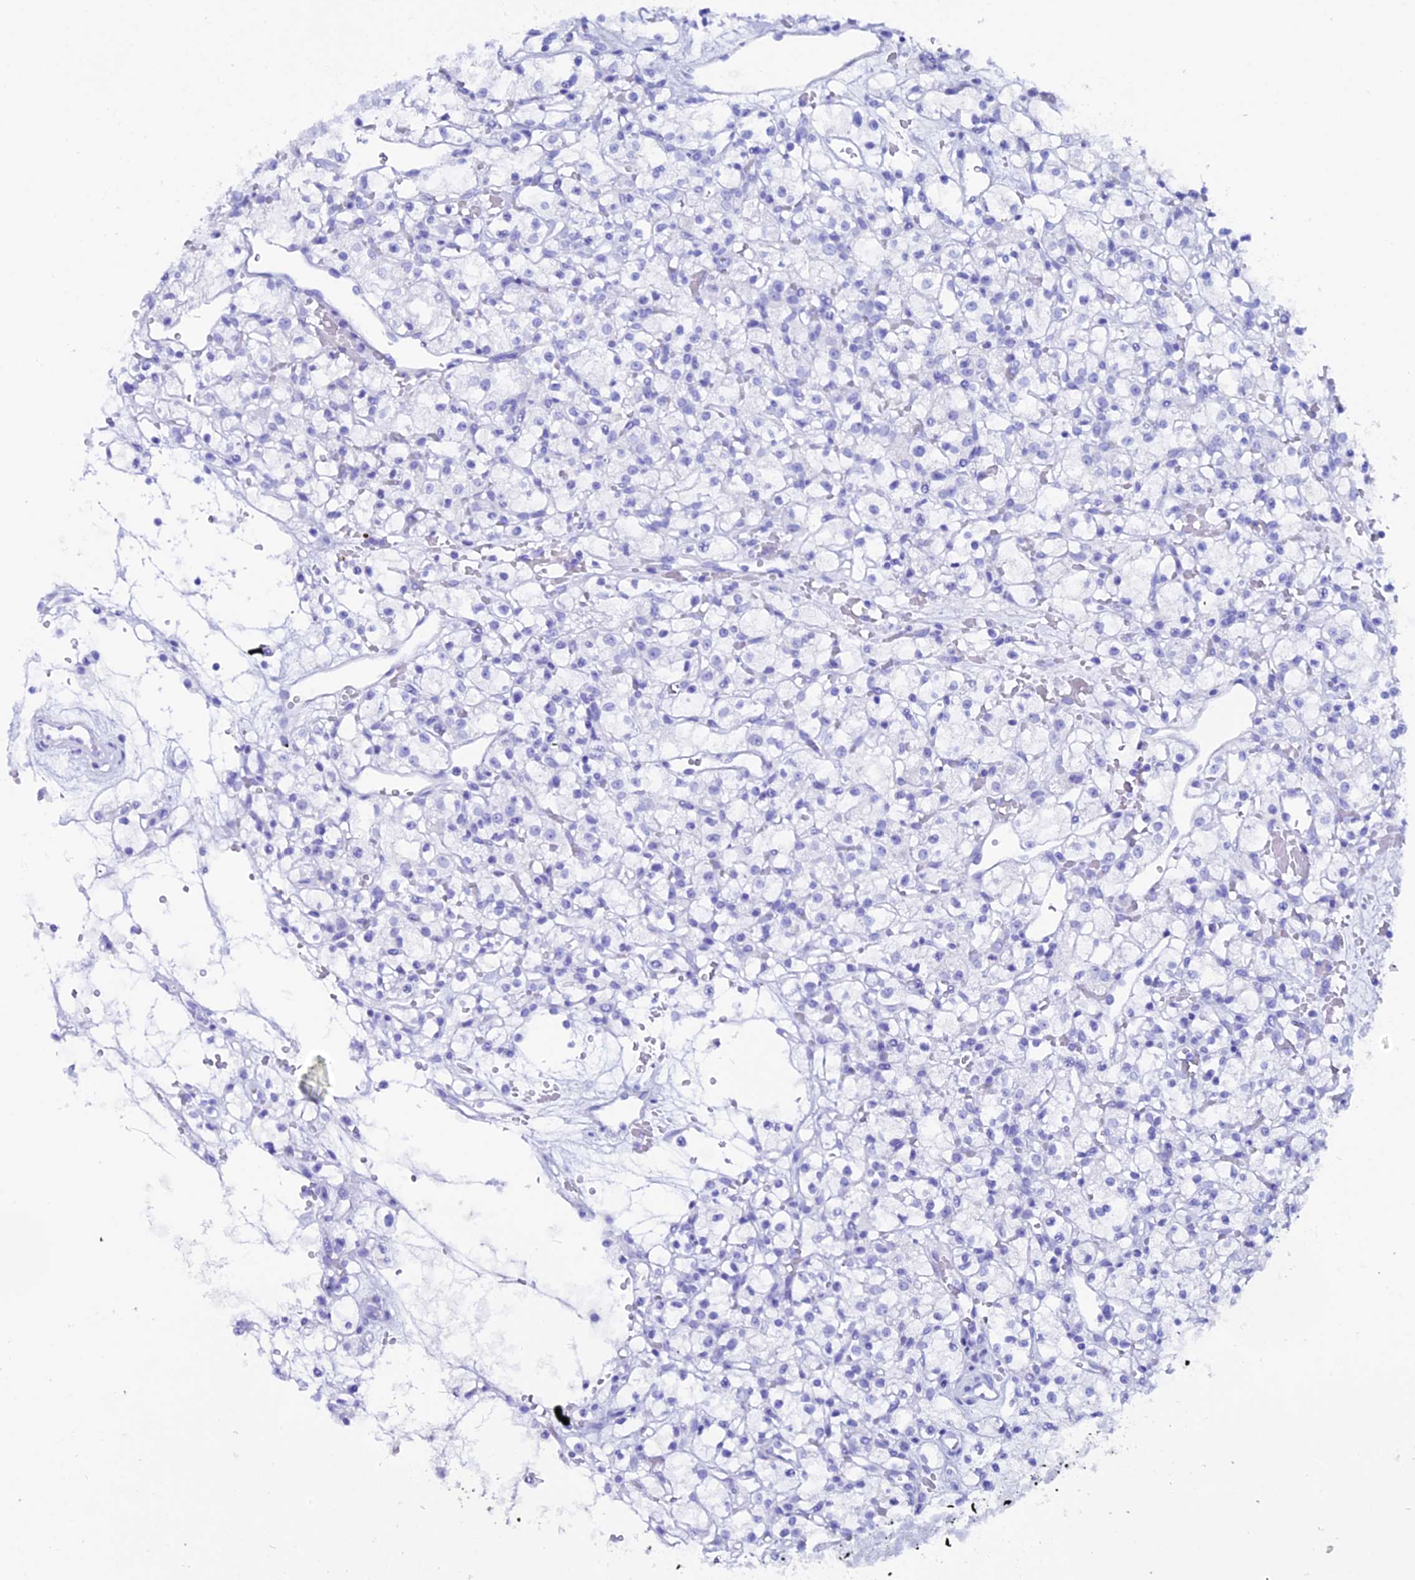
{"staining": {"intensity": "negative", "quantity": "none", "location": "none"}, "tissue": "renal cancer", "cell_type": "Tumor cells", "image_type": "cancer", "snomed": [{"axis": "morphology", "description": "Adenocarcinoma, NOS"}, {"axis": "topography", "description": "Kidney"}], "caption": "High power microscopy photomicrograph of an immunohistochemistry (IHC) micrograph of renal cancer, revealing no significant staining in tumor cells.", "gene": "ANKRD29", "patient": {"sex": "female", "age": 59}}